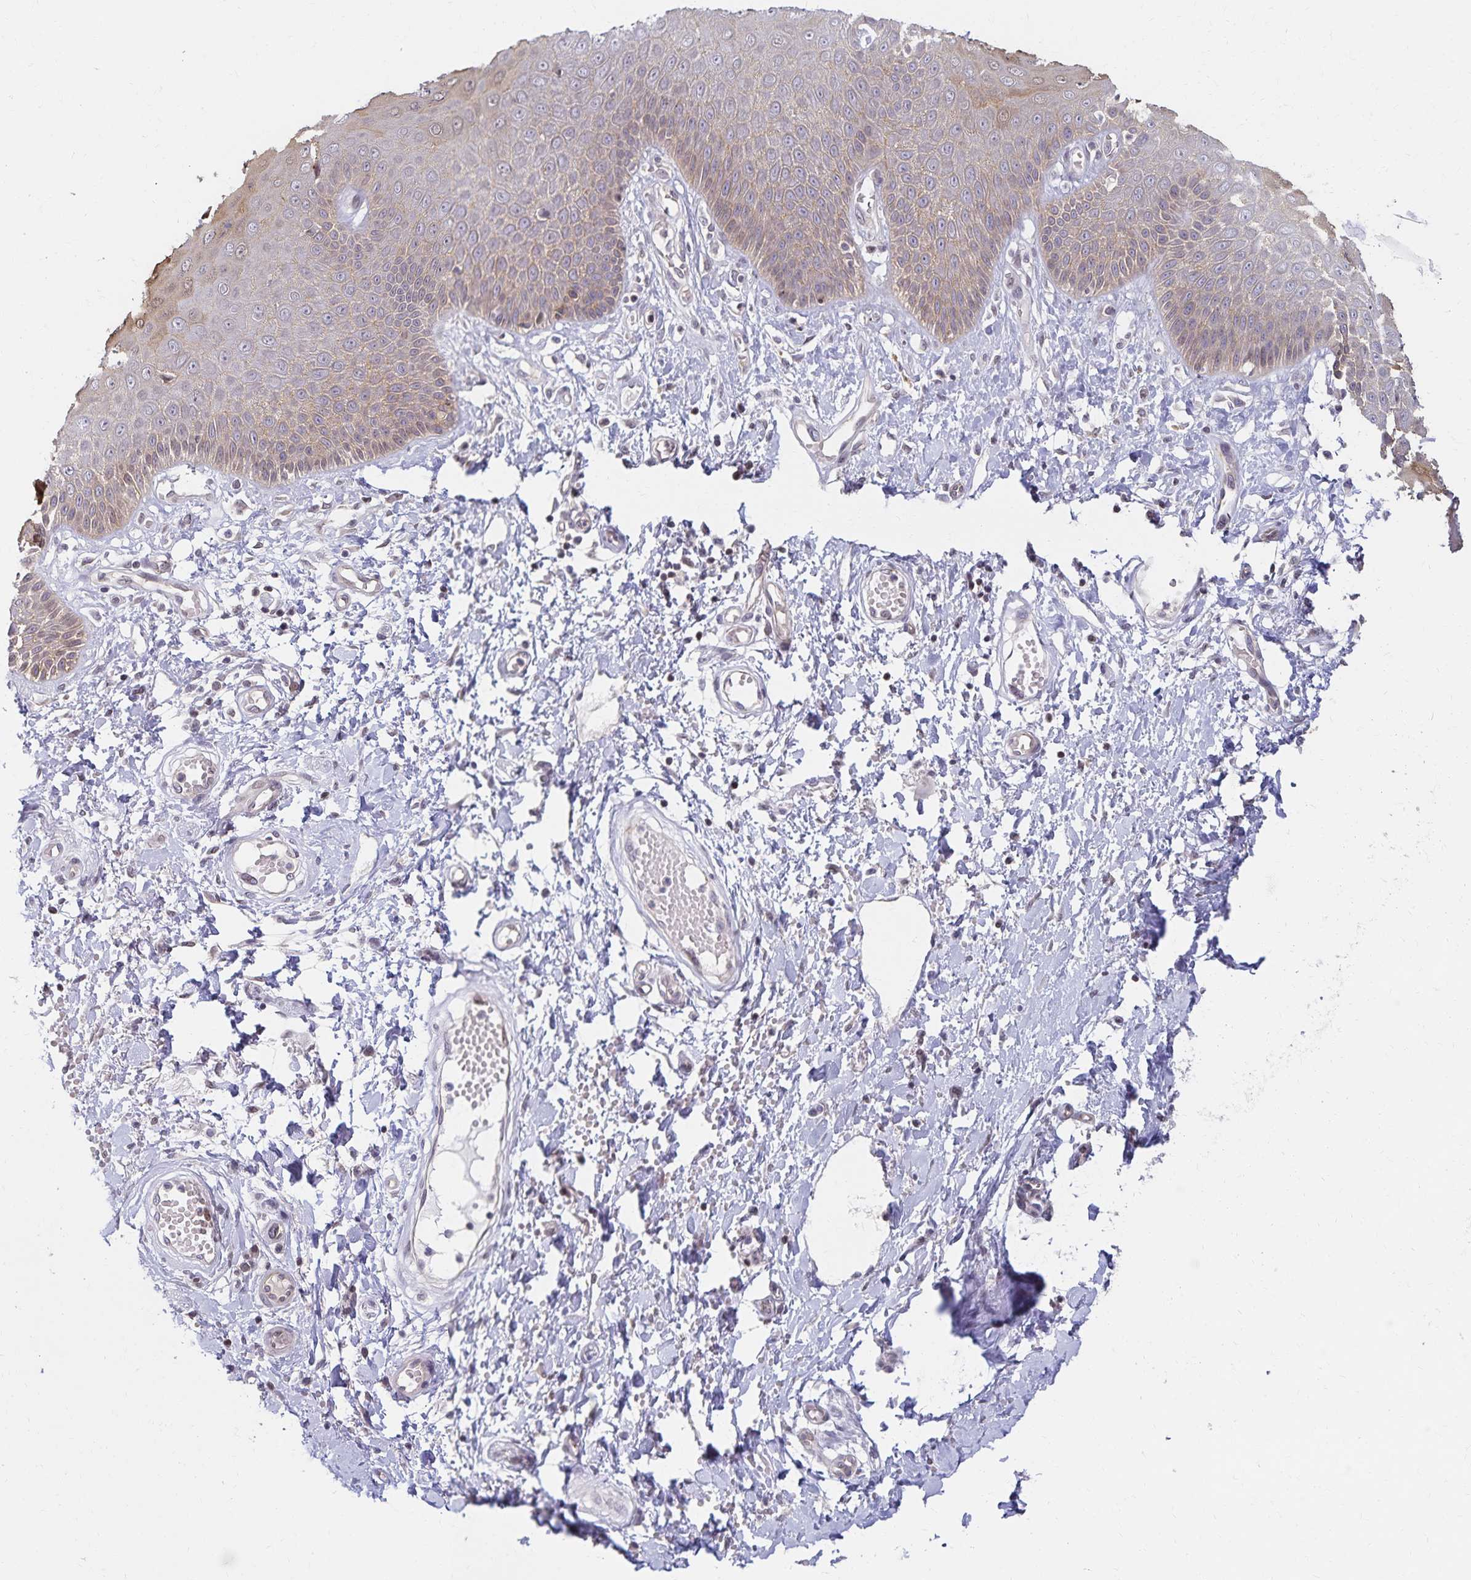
{"staining": {"intensity": "moderate", "quantity": "25%-75%", "location": "cytoplasmic/membranous,nuclear"}, "tissue": "skin", "cell_type": "Epidermal cells", "image_type": "normal", "snomed": [{"axis": "morphology", "description": "Normal tissue, NOS"}, {"axis": "topography", "description": "Anal"}, {"axis": "topography", "description": "Peripheral nerve tissue"}], "caption": "About 25%-75% of epidermal cells in benign human skin display moderate cytoplasmic/membranous,nuclear protein staining as visualized by brown immunohistochemical staining.", "gene": "RAB9B", "patient": {"sex": "male", "age": 78}}